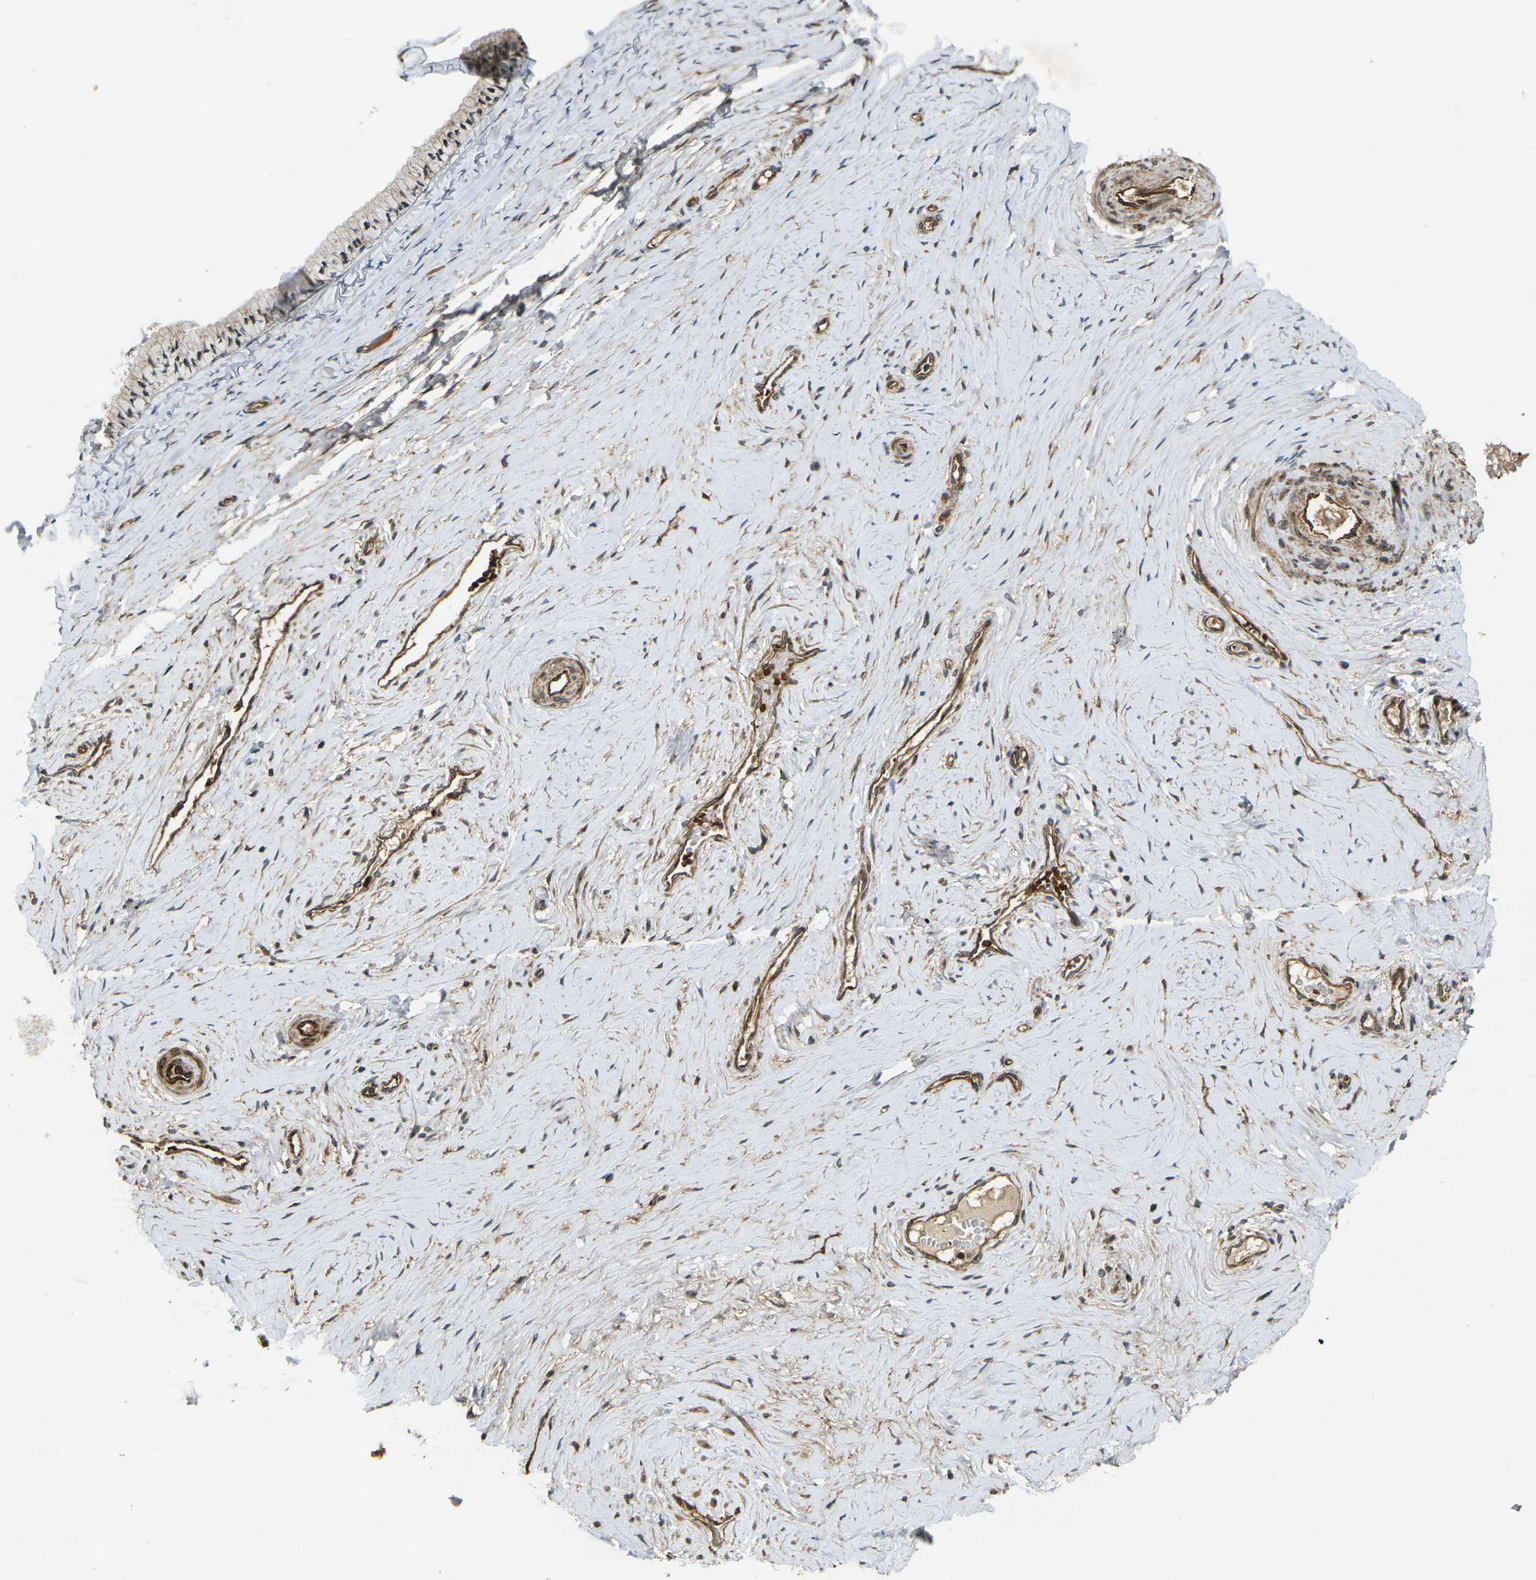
{"staining": {"intensity": "moderate", "quantity": ">75%", "location": "cytoplasmic/membranous"}, "tissue": "cervix", "cell_type": "Glandular cells", "image_type": "normal", "snomed": [{"axis": "morphology", "description": "Normal tissue, NOS"}, {"axis": "topography", "description": "Cervix"}], "caption": "This photomicrograph reveals immunohistochemistry staining of normal cervix, with medium moderate cytoplasmic/membranous expression in about >75% of glandular cells.", "gene": "ECE1", "patient": {"sex": "female", "age": 39}}